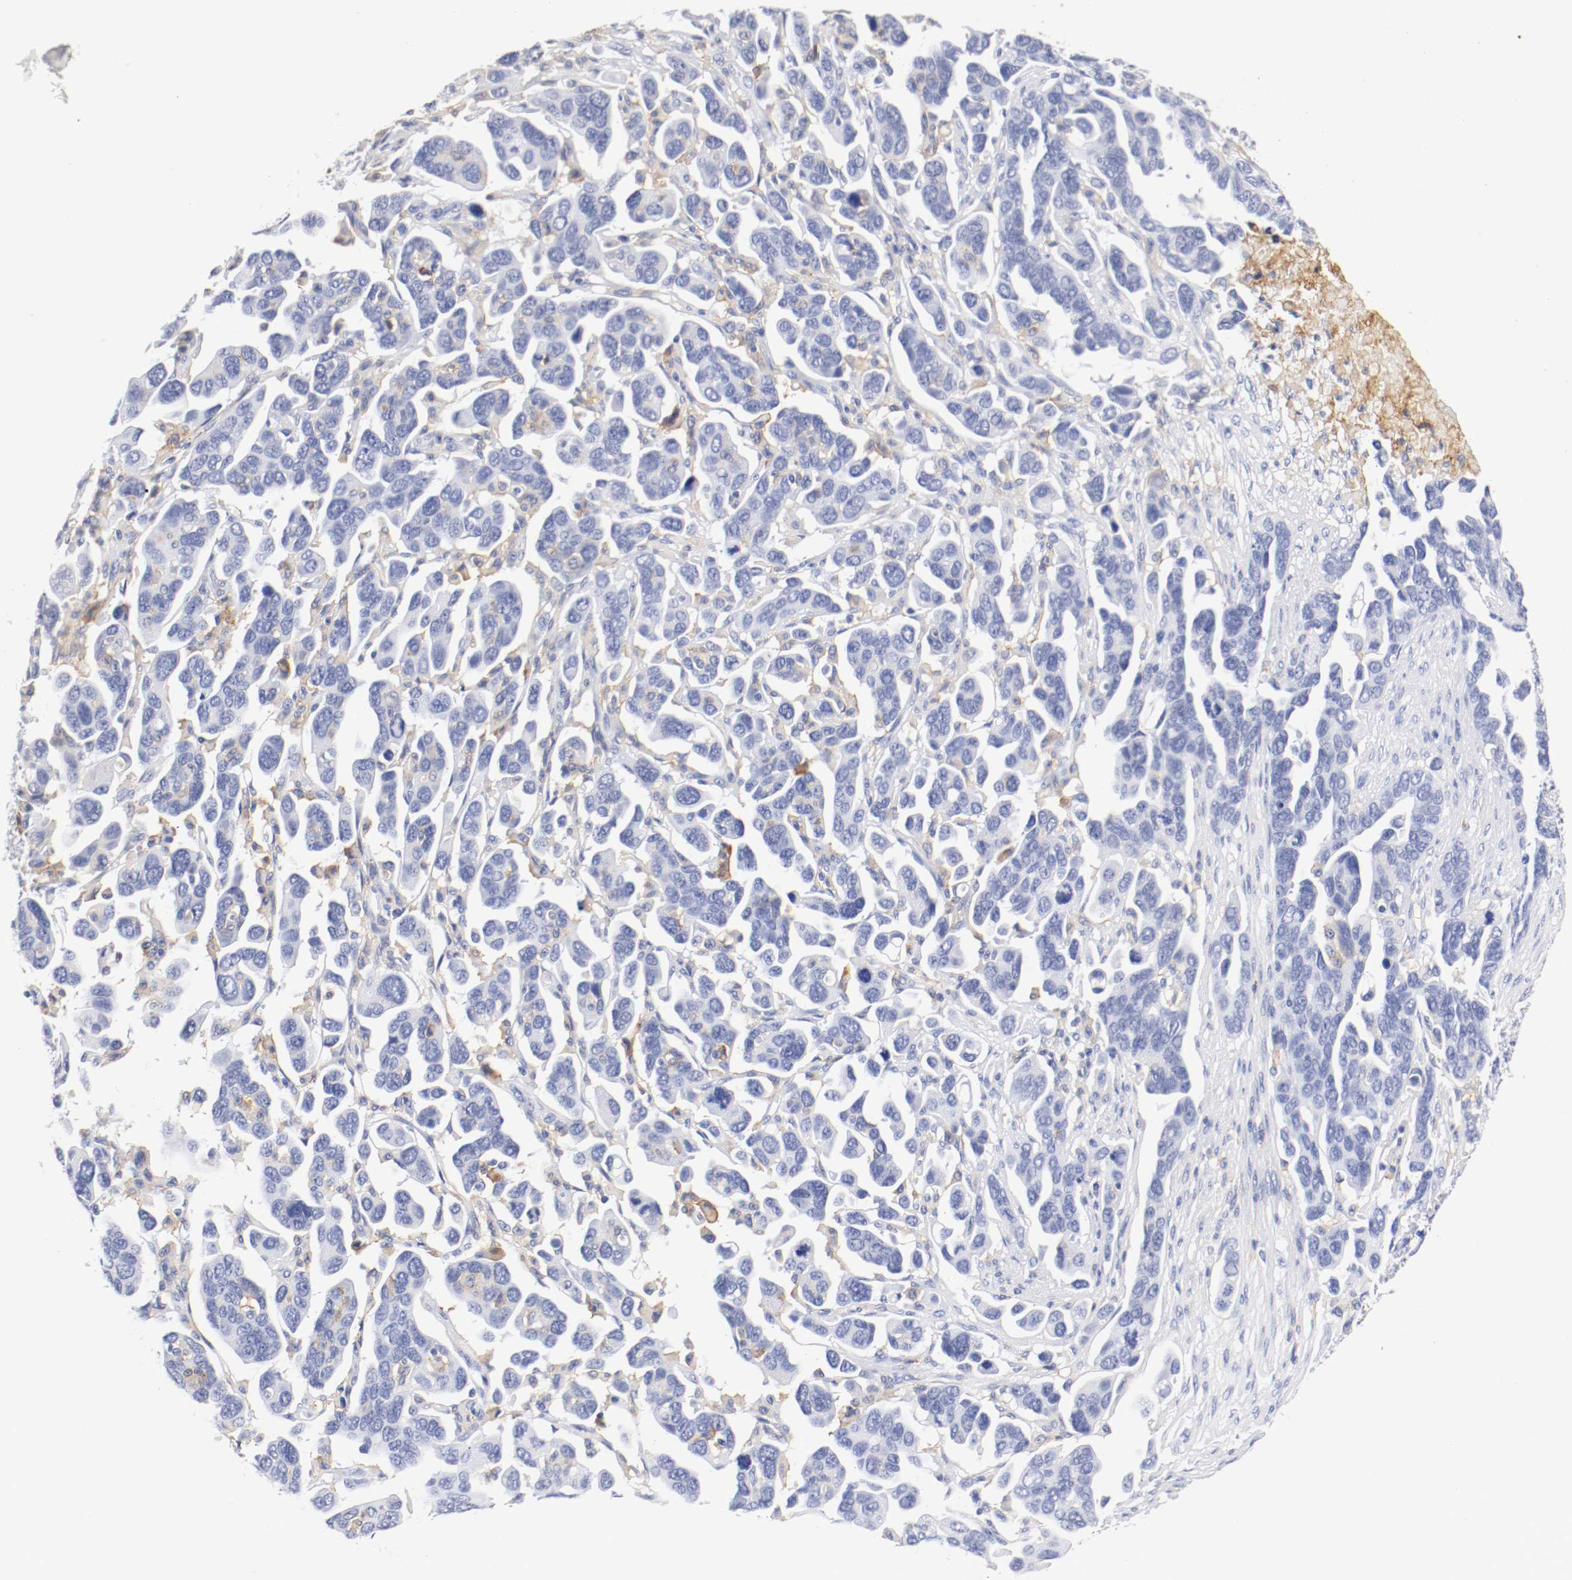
{"staining": {"intensity": "negative", "quantity": "none", "location": "none"}, "tissue": "ovarian cancer", "cell_type": "Tumor cells", "image_type": "cancer", "snomed": [{"axis": "morphology", "description": "Cystadenocarcinoma, serous, NOS"}, {"axis": "topography", "description": "Ovary"}], "caption": "A photomicrograph of serous cystadenocarcinoma (ovarian) stained for a protein shows no brown staining in tumor cells.", "gene": "ITGAX", "patient": {"sex": "female", "age": 54}}